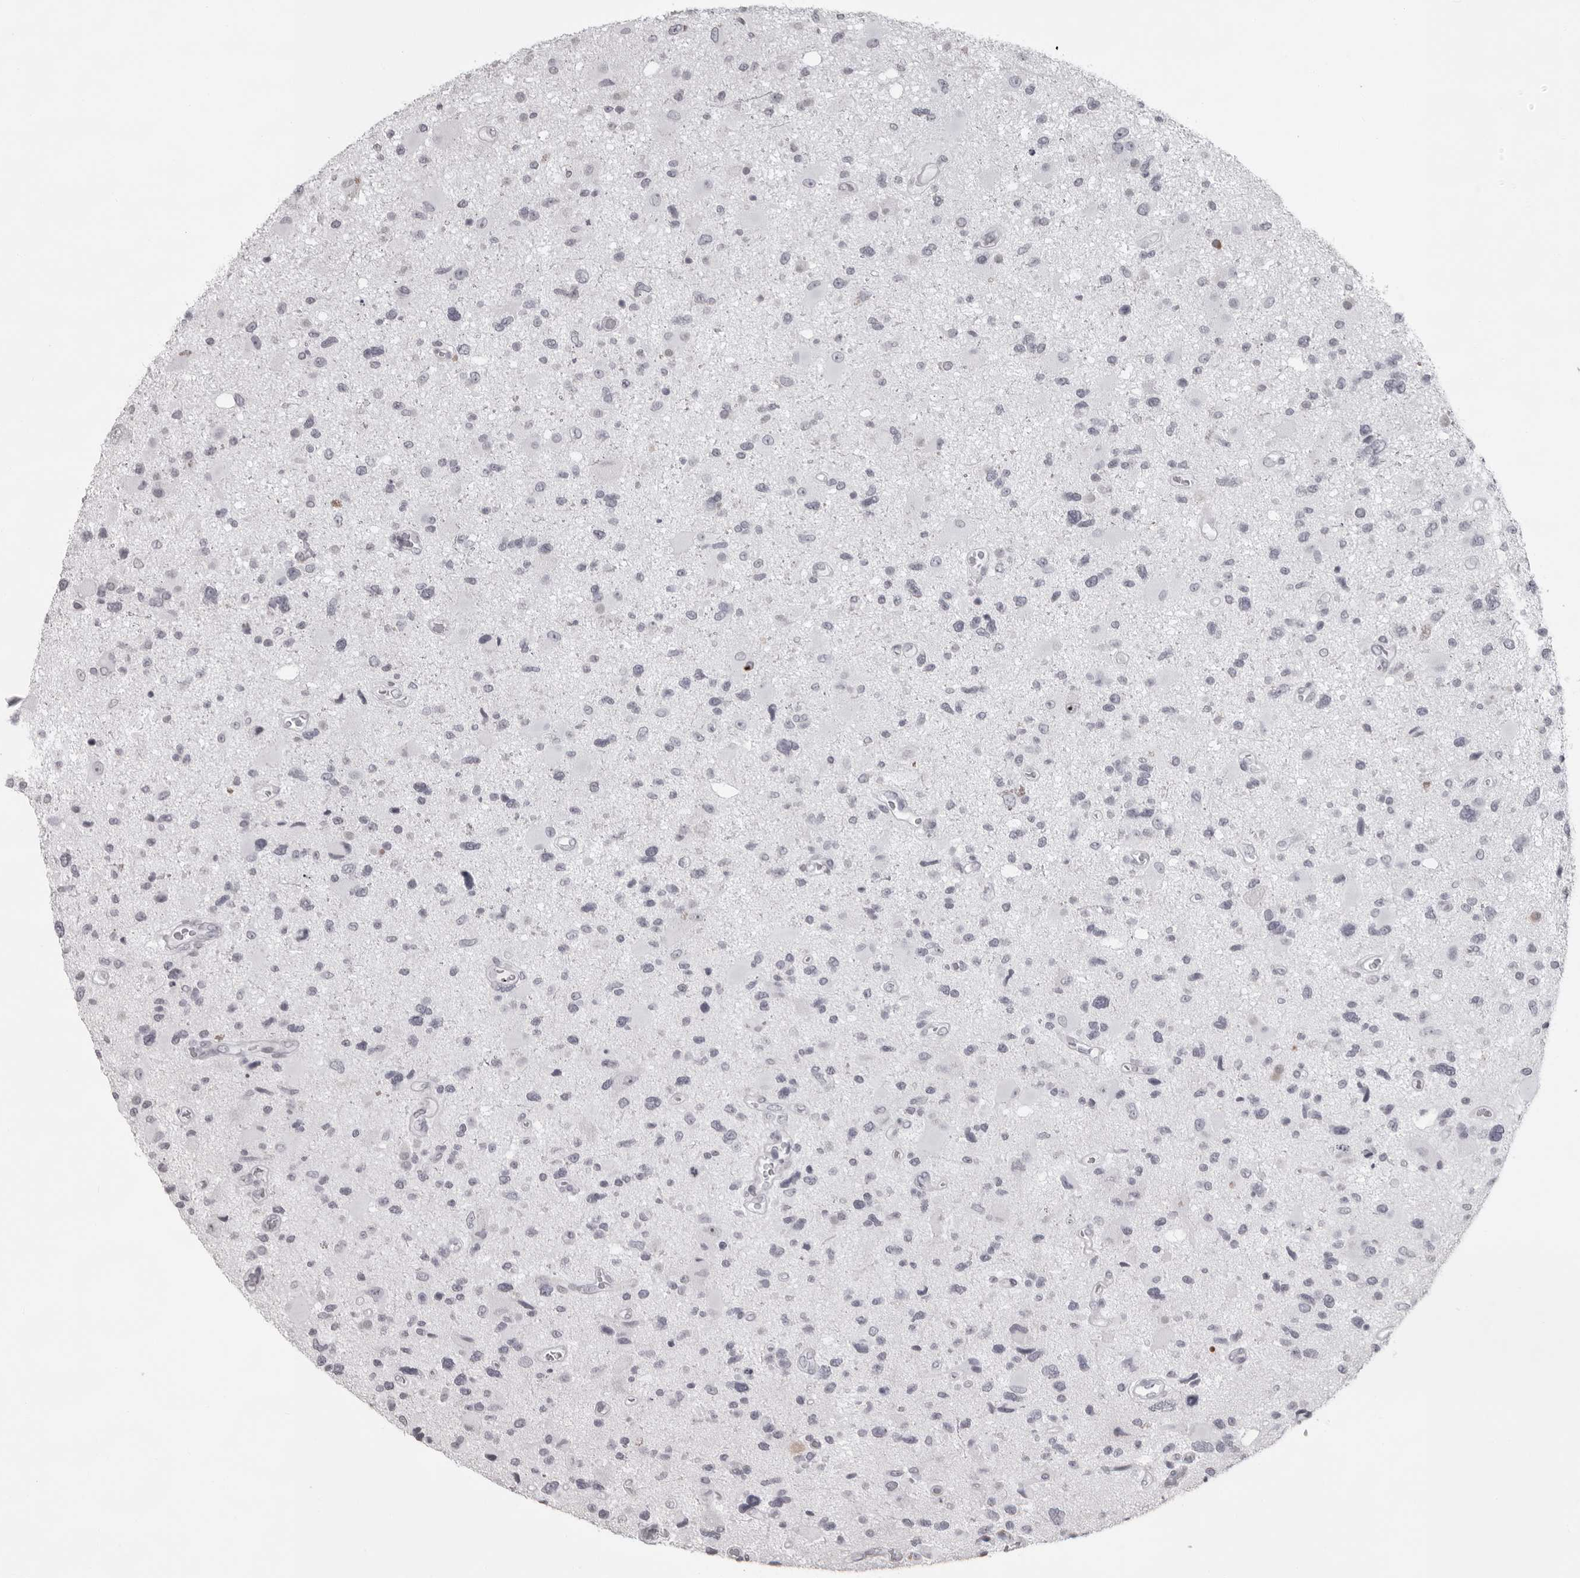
{"staining": {"intensity": "negative", "quantity": "none", "location": "none"}, "tissue": "glioma", "cell_type": "Tumor cells", "image_type": "cancer", "snomed": [{"axis": "morphology", "description": "Glioma, malignant, High grade"}, {"axis": "topography", "description": "Brain"}], "caption": "DAB (3,3'-diaminobenzidine) immunohistochemical staining of malignant high-grade glioma demonstrates no significant staining in tumor cells.", "gene": "NUDT18", "patient": {"sex": "male", "age": 33}}